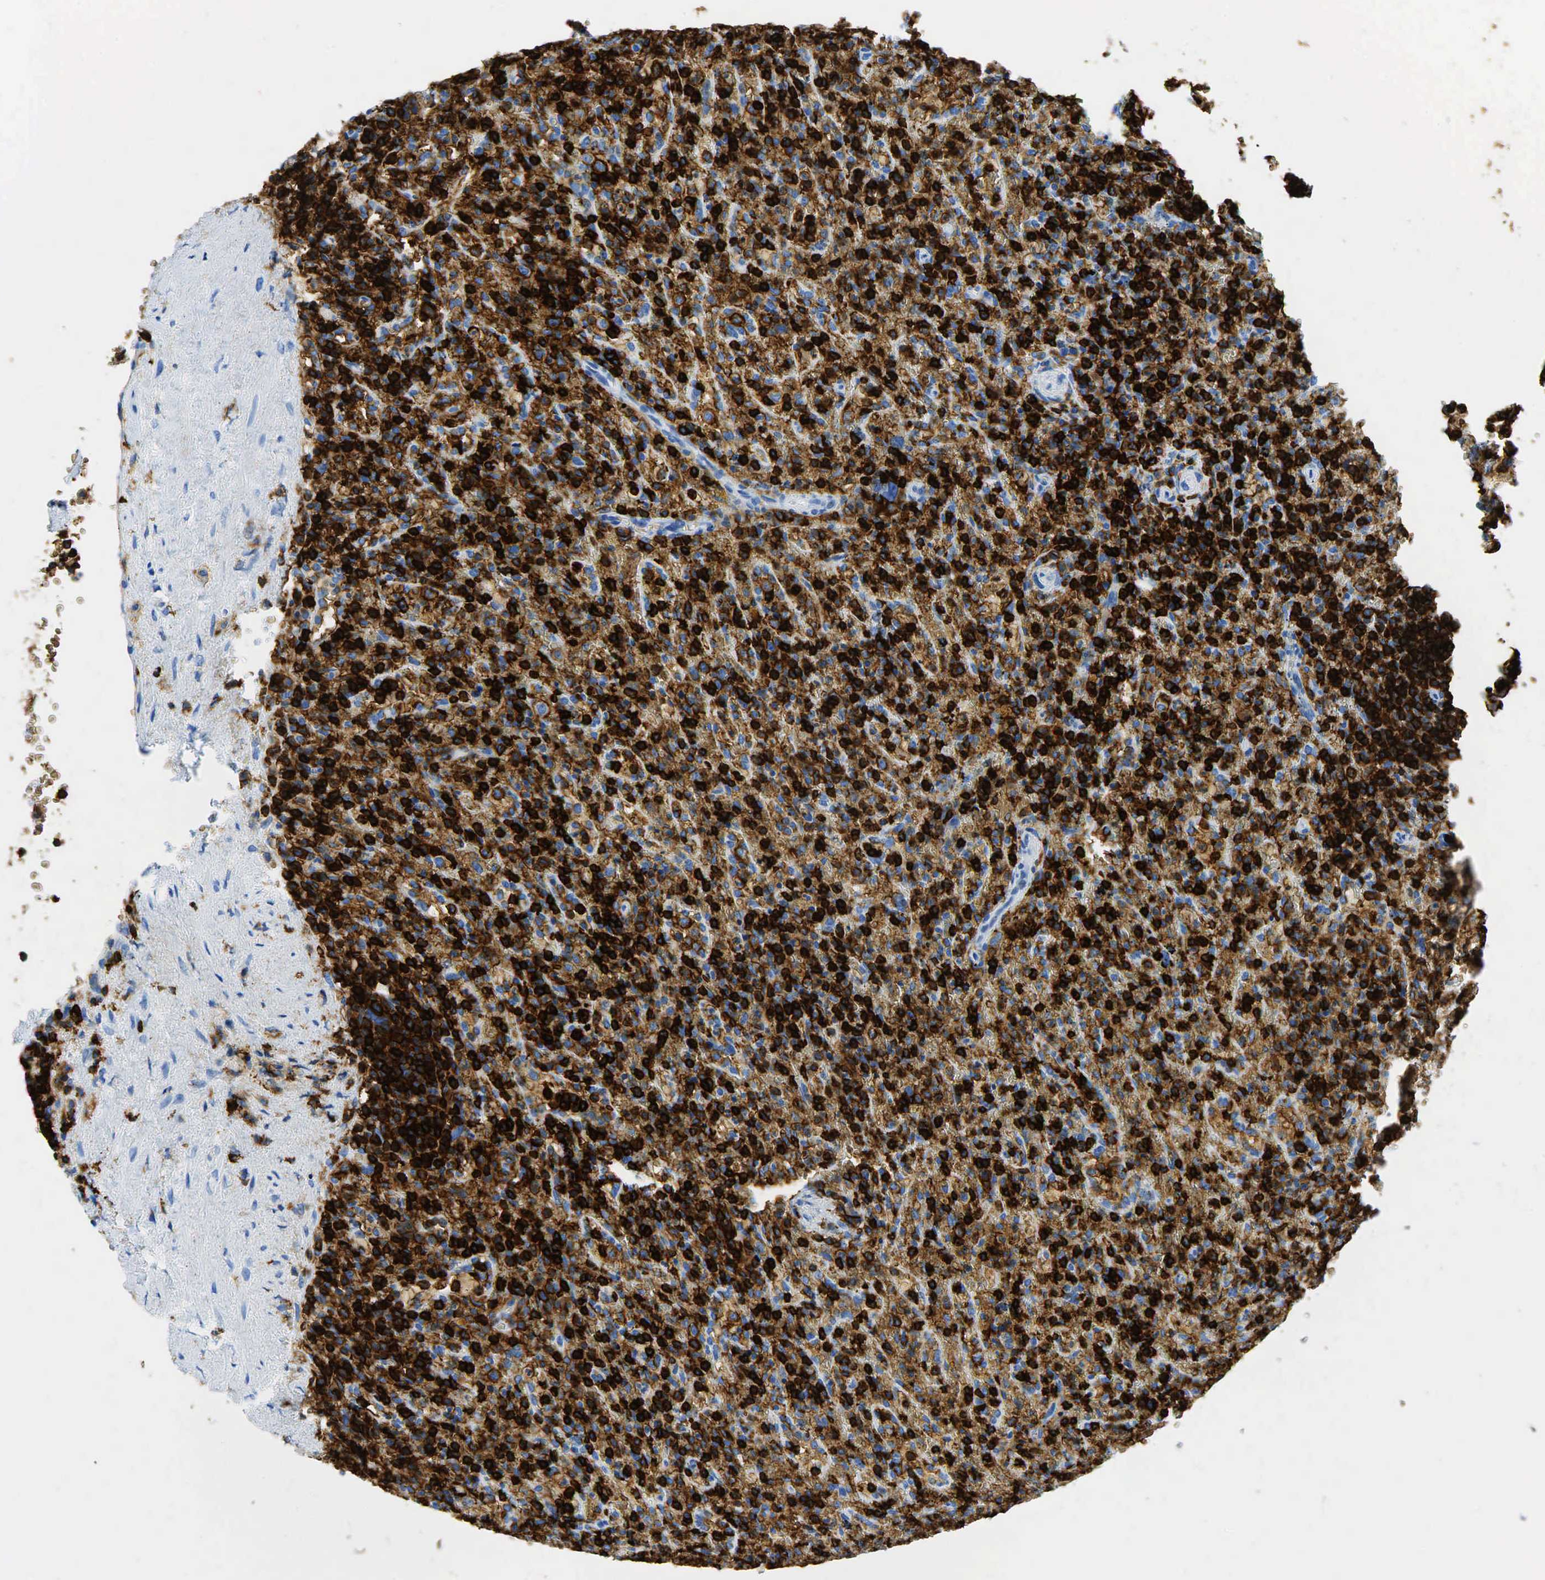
{"staining": {"intensity": "strong", "quantity": ">75%", "location": "cytoplasmic/membranous"}, "tissue": "lymphoma", "cell_type": "Tumor cells", "image_type": "cancer", "snomed": [{"axis": "morphology", "description": "Malignant lymphoma, non-Hodgkin's type, High grade"}, {"axis": "topography", "description": "Spleen"}, {"axis": "topography", "description": "Lymph node"}], "caption": "Malignant lymphoma, non-Hodgkin's type (high-grade) tissue exhibits strong cytoplasmic/membranous staining in approximately >75% of tumor cells, visualized by immunohistochemistry. (brown staining indicates protein expression, while blue staining denotes nuclei).", "gene": "PTPRC", "patient": {"sex": "female", "age": 70}}